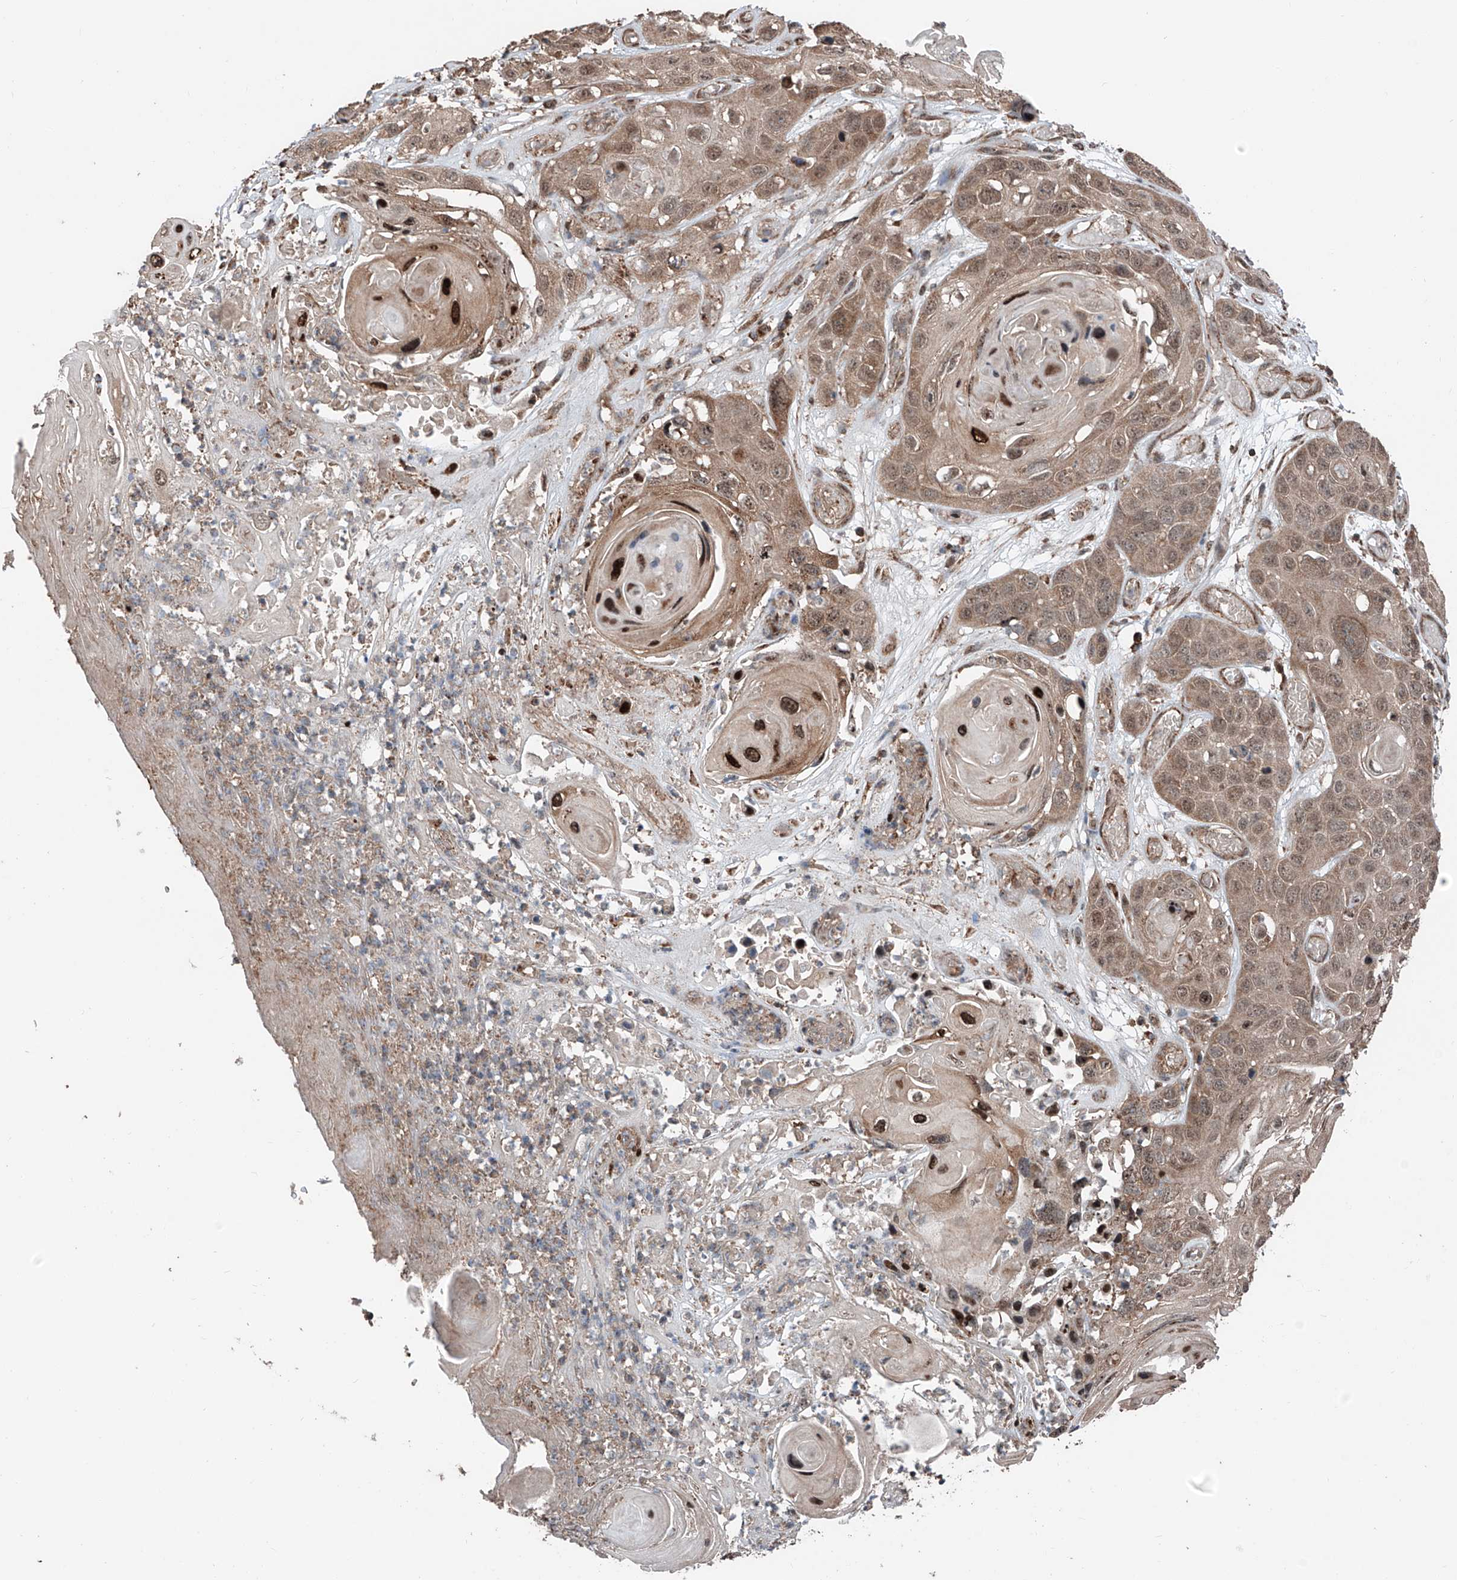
{"staining": {"intensity": "strong", "quantity": ">75%", "location": "cytoplasmic/membranous,nuclear"}, "tissue": "skin cancer", "cell_type": "Tumor cells", "image_type": "cancer", "snomed": [{"axis": "morphology", "description": "Squamous cell carcinoma, NOS"}, {"axis": "topography", "description": "Skin"}], "caption": "Tumor cells display high levels of strong cytoplasmic/membranous and nuclear positivity in about >75% of cells in human skin squamous cell carcinoma.", "gene": "ZNF445", "patient": {"sex": "male", "age": 55}}